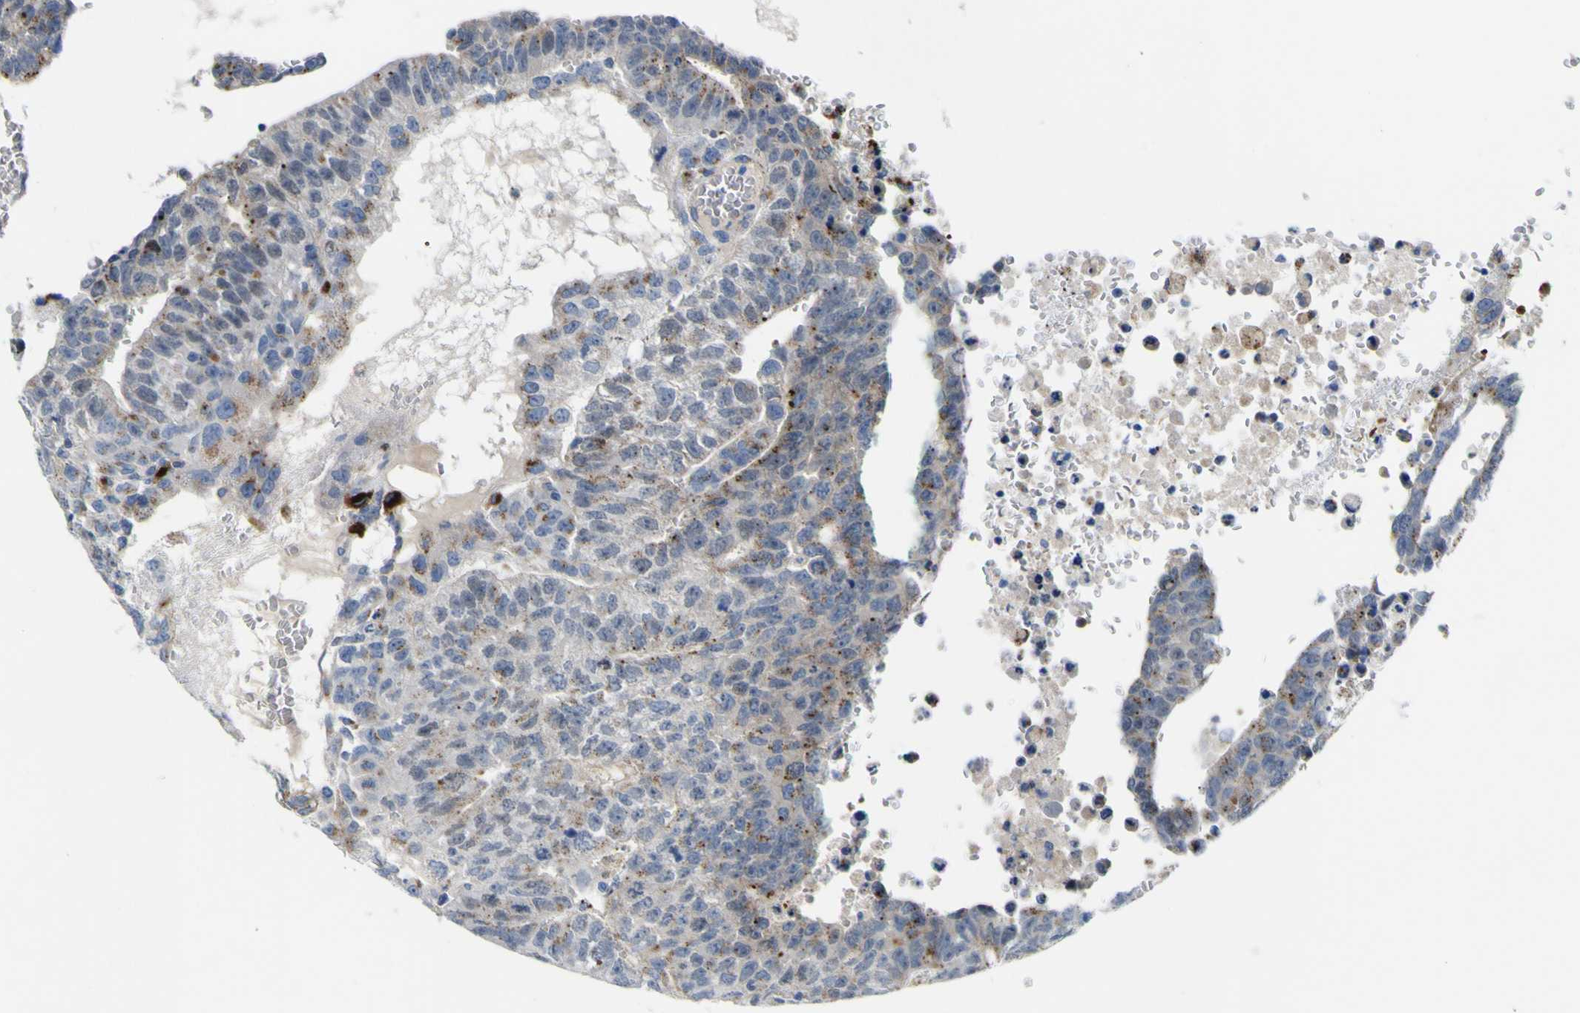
{"staining": {"intensity": "moderate", "quantity": "<25%", "location": "cytoplasmic/membranous"}, "tissue": "testis cancer", "cell_type": "Tumor cells", "image_type": "cancer", "snomed": [{"axis": "morphology", "description": "Seminoma, NOS"}, {"axis": "morphology", "description": "Carcinoma, Embryonal, NOS"}, {"axis": "topography", "description": "Testis"}], "caption": "Embryonal carcinoma (testis) stained for a protein (brown) displays moderate cytoplasmic/membranous positive positivity in approximately <25% of tumor cells.", "gene": "PTPRF", "patient": {"sex": "male", "age": 52}}